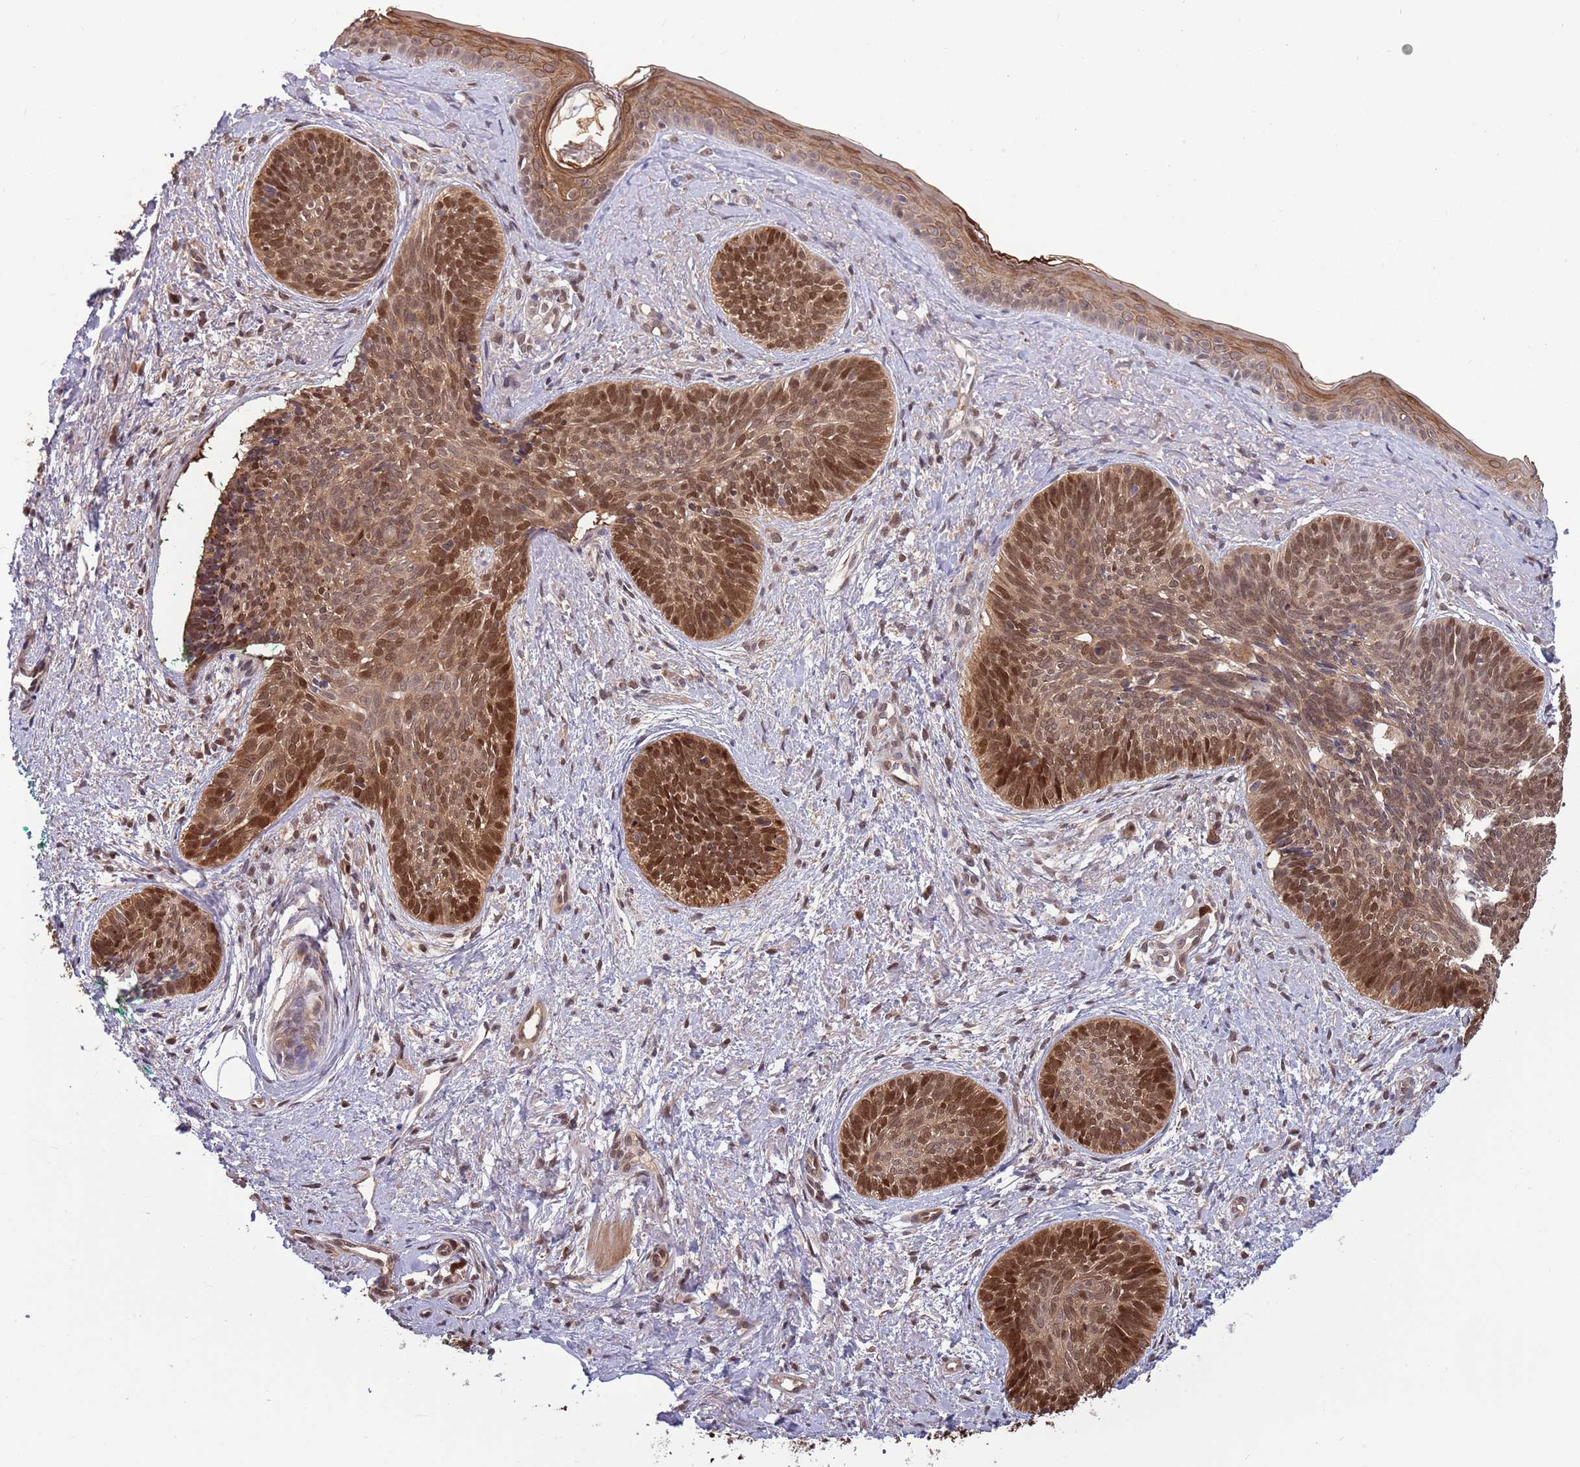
{"staining": {"intensity": "strong", "quantity": ">75%", "location": "nuclear"}, "tissue": "skin cancer", "cell_type": "Tumor cells", "image_type": "cancer", "snomed": [{"axis": "morphology", "description": "Basal cell carcinoma"}, {"axis": "topography", "description": "Skin"}], "caption": "Approximately >75% of tumor cells in human skin cancer display strong nuclear protein staining as visualized by brown immunohistochemical staining.", "gene": "SALL1", "patient": {"sex": "female", "age": 81}}